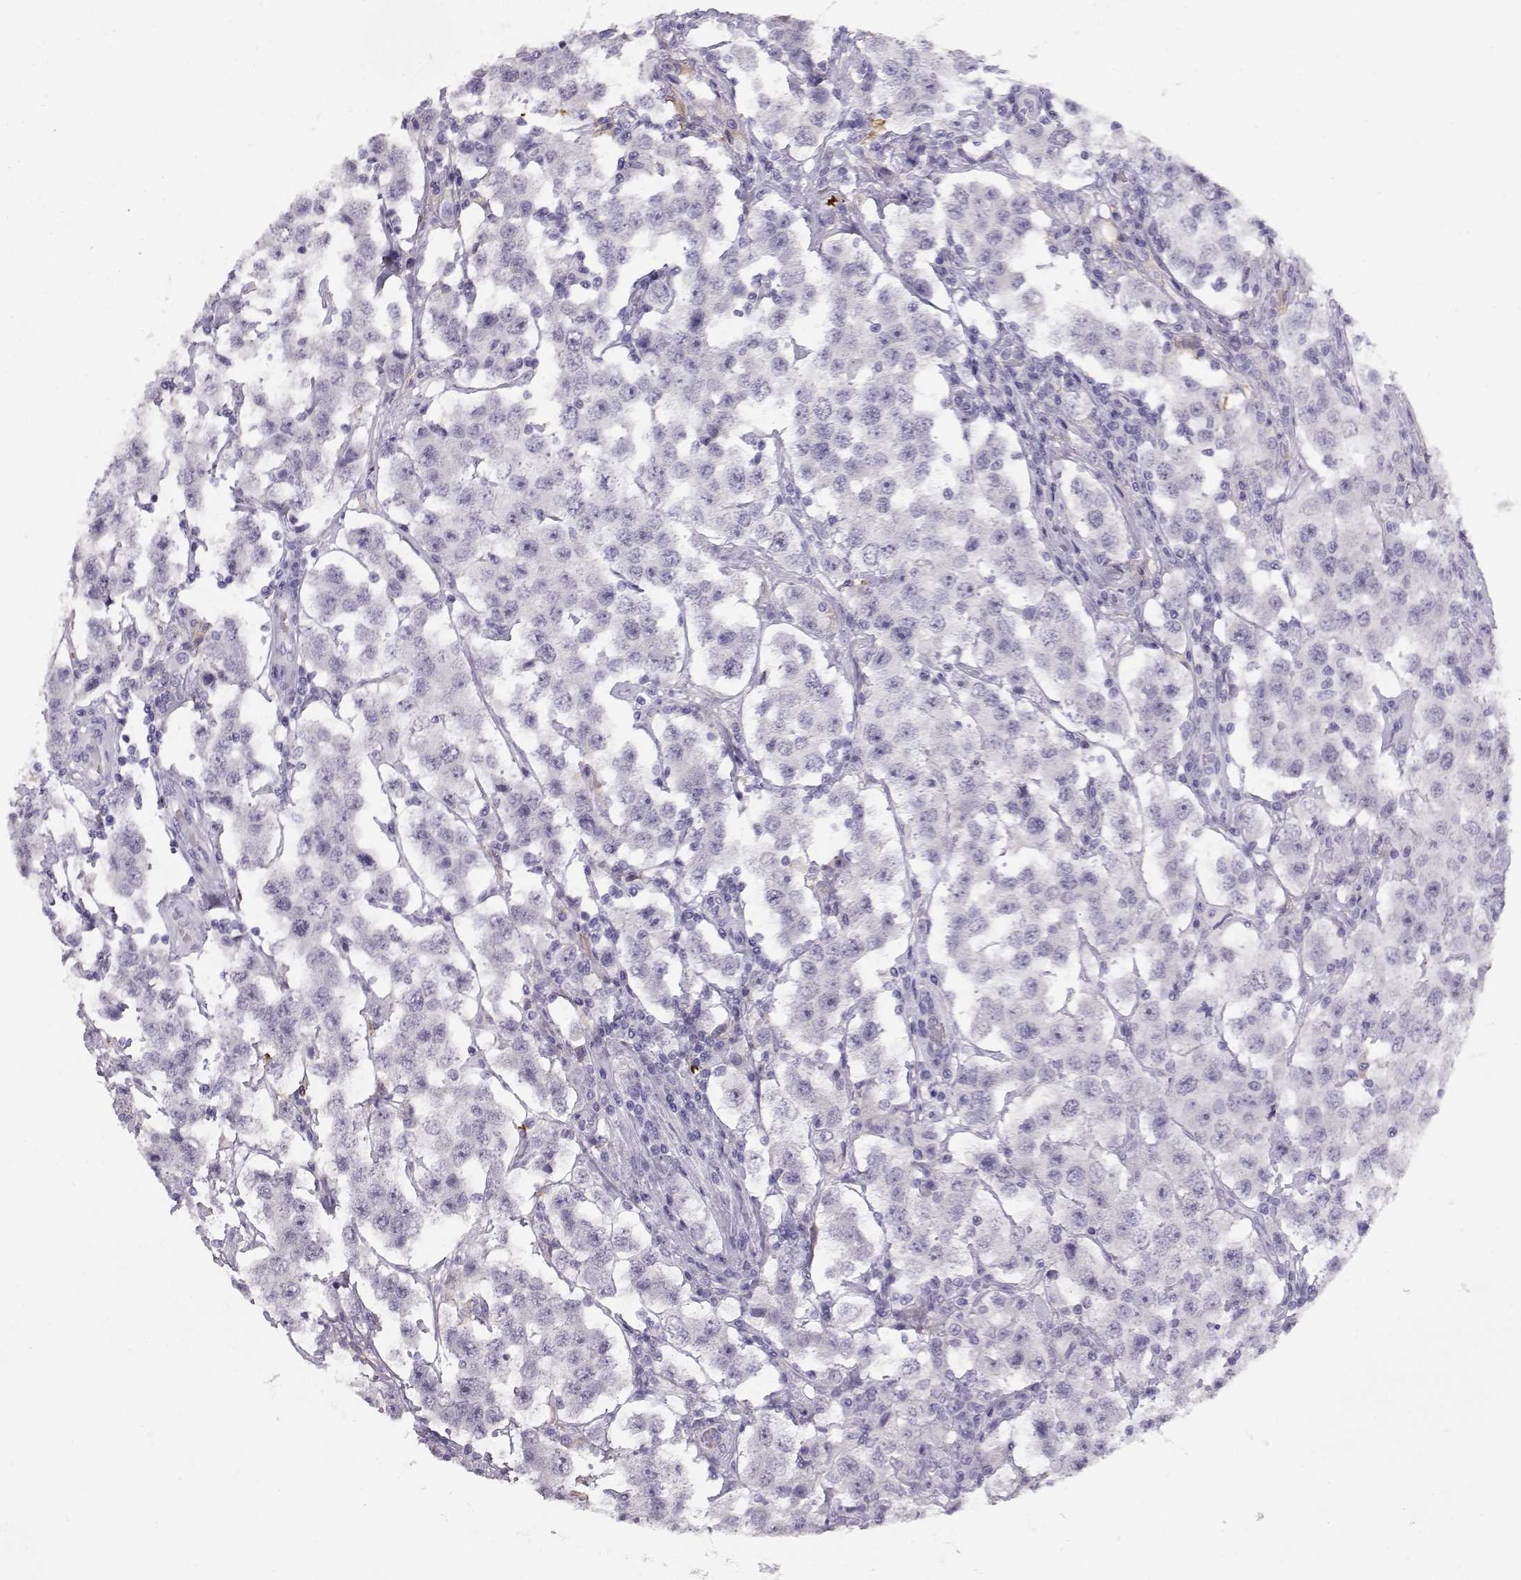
{"staining": {"intensity": "negative", "quantity": "none", "location": "none"}, "tissue": "testis cancer", "cell_type": "Tumor cells", "image_type": "cancer", "snomed": [{"axis": "morphology", "description": "Seminoma, NOS"}, {"axis": "topography", "description": "Testis"}], "caption": "The micrograph exhibits no significant positivity in tumor cells of seminoma (testis).", "gene": "NUTM1", "patient": {"sex": "male", "age": 52}}